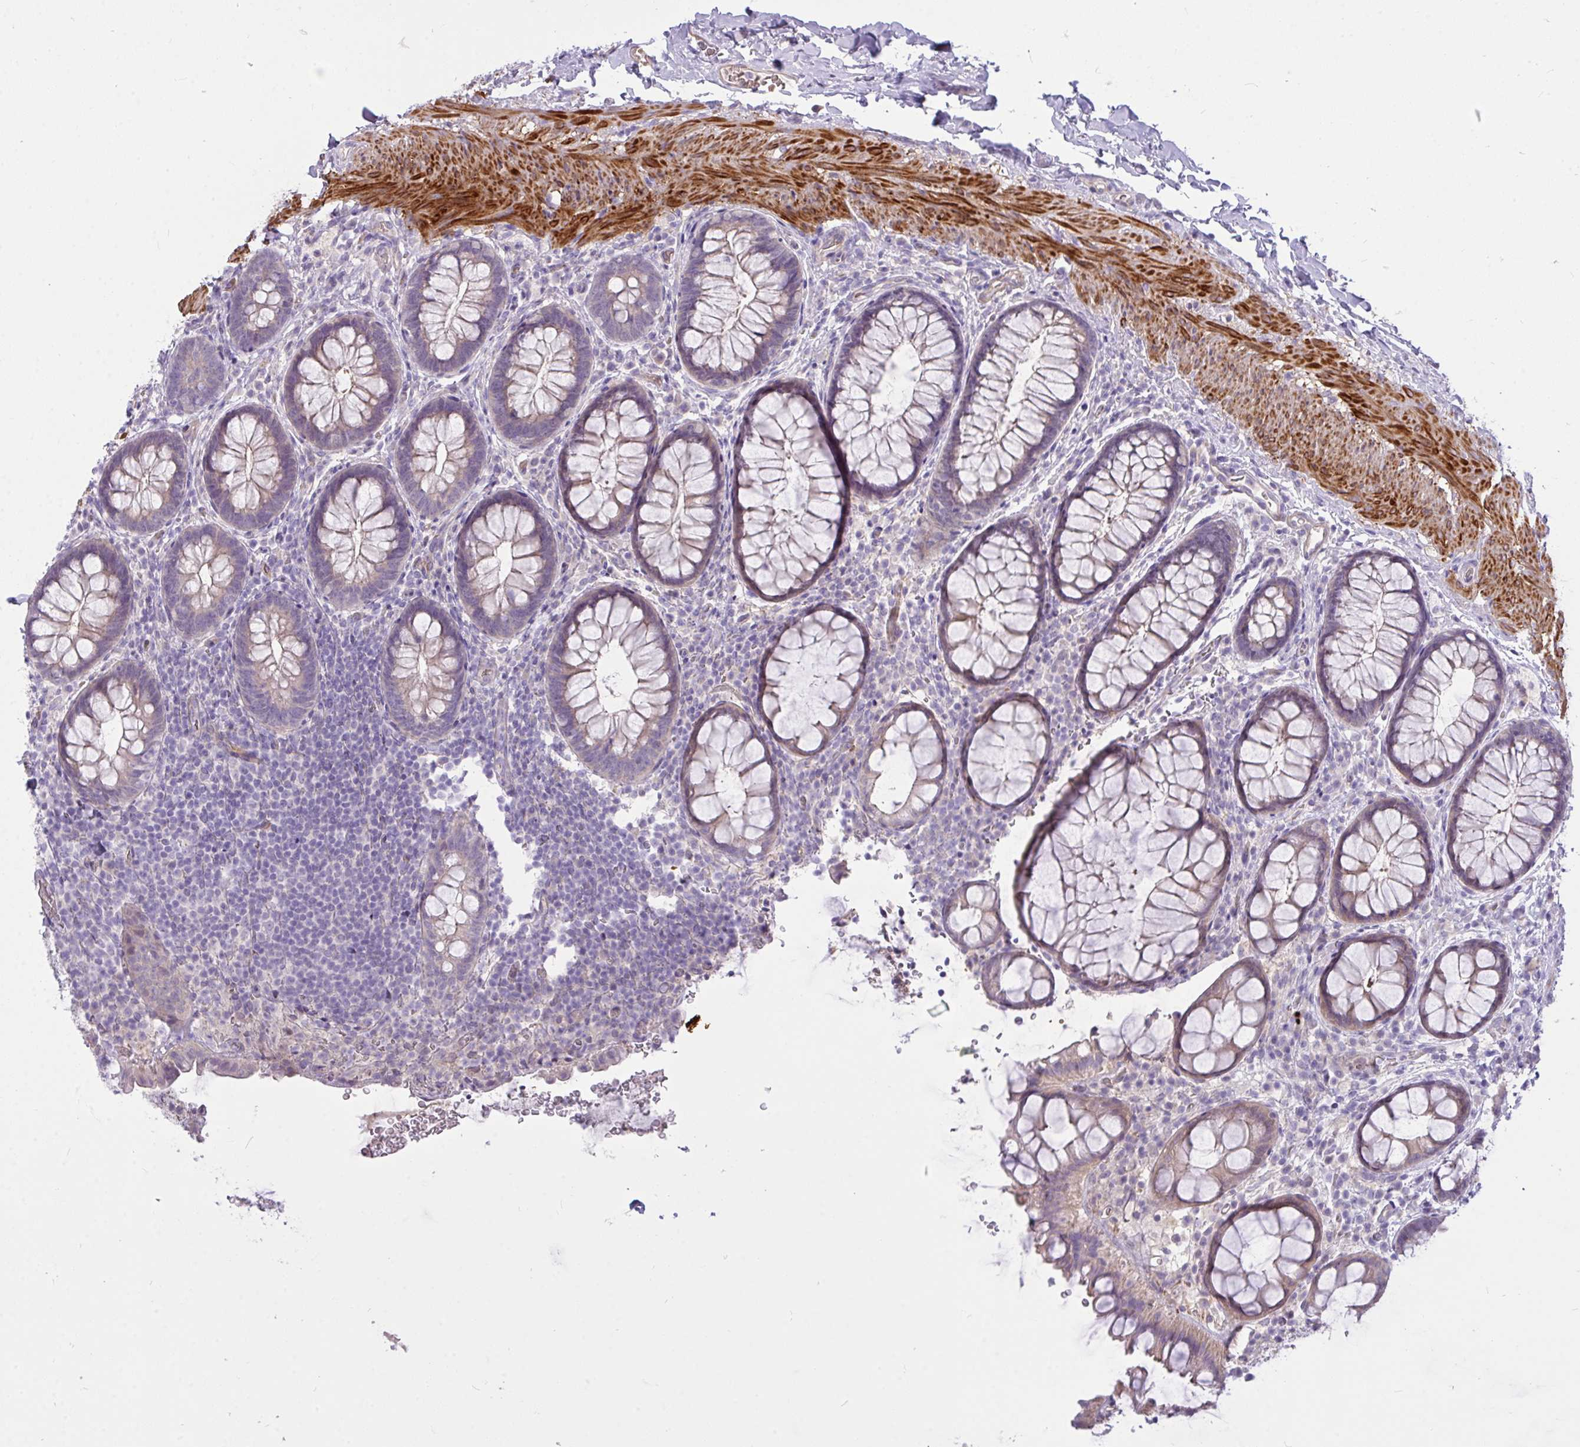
{"staining": {"intensity": "weak", "quantity": "25%-75%", "location": "cytoplasmic/membranous"}, "tissue": "rectum", "cell_type": "Glandular cells", "image_type": "normal", "snomed": [{"axis": "morphology", "description": "Normal tissue, NOS"}, {"axis": "topography", "description": "Rectum"}, {"axis": "topography", "description": "Peripheral nerve tissue"}], "caption": "Immunohistochemistry (DAB (3,3'-diaminobenzidine)) staining of unremarkable human rectum demonstrates weak cytoplasmic/membranous protein staining in approximately 25%-75% of glandular cells. Using DAB (brown) and hematoxylin (blue) stains, captured at high magnification using brightfield microscopy.", "gene": "MOCS1", "patient": {"sex": "female", "age": 69}}